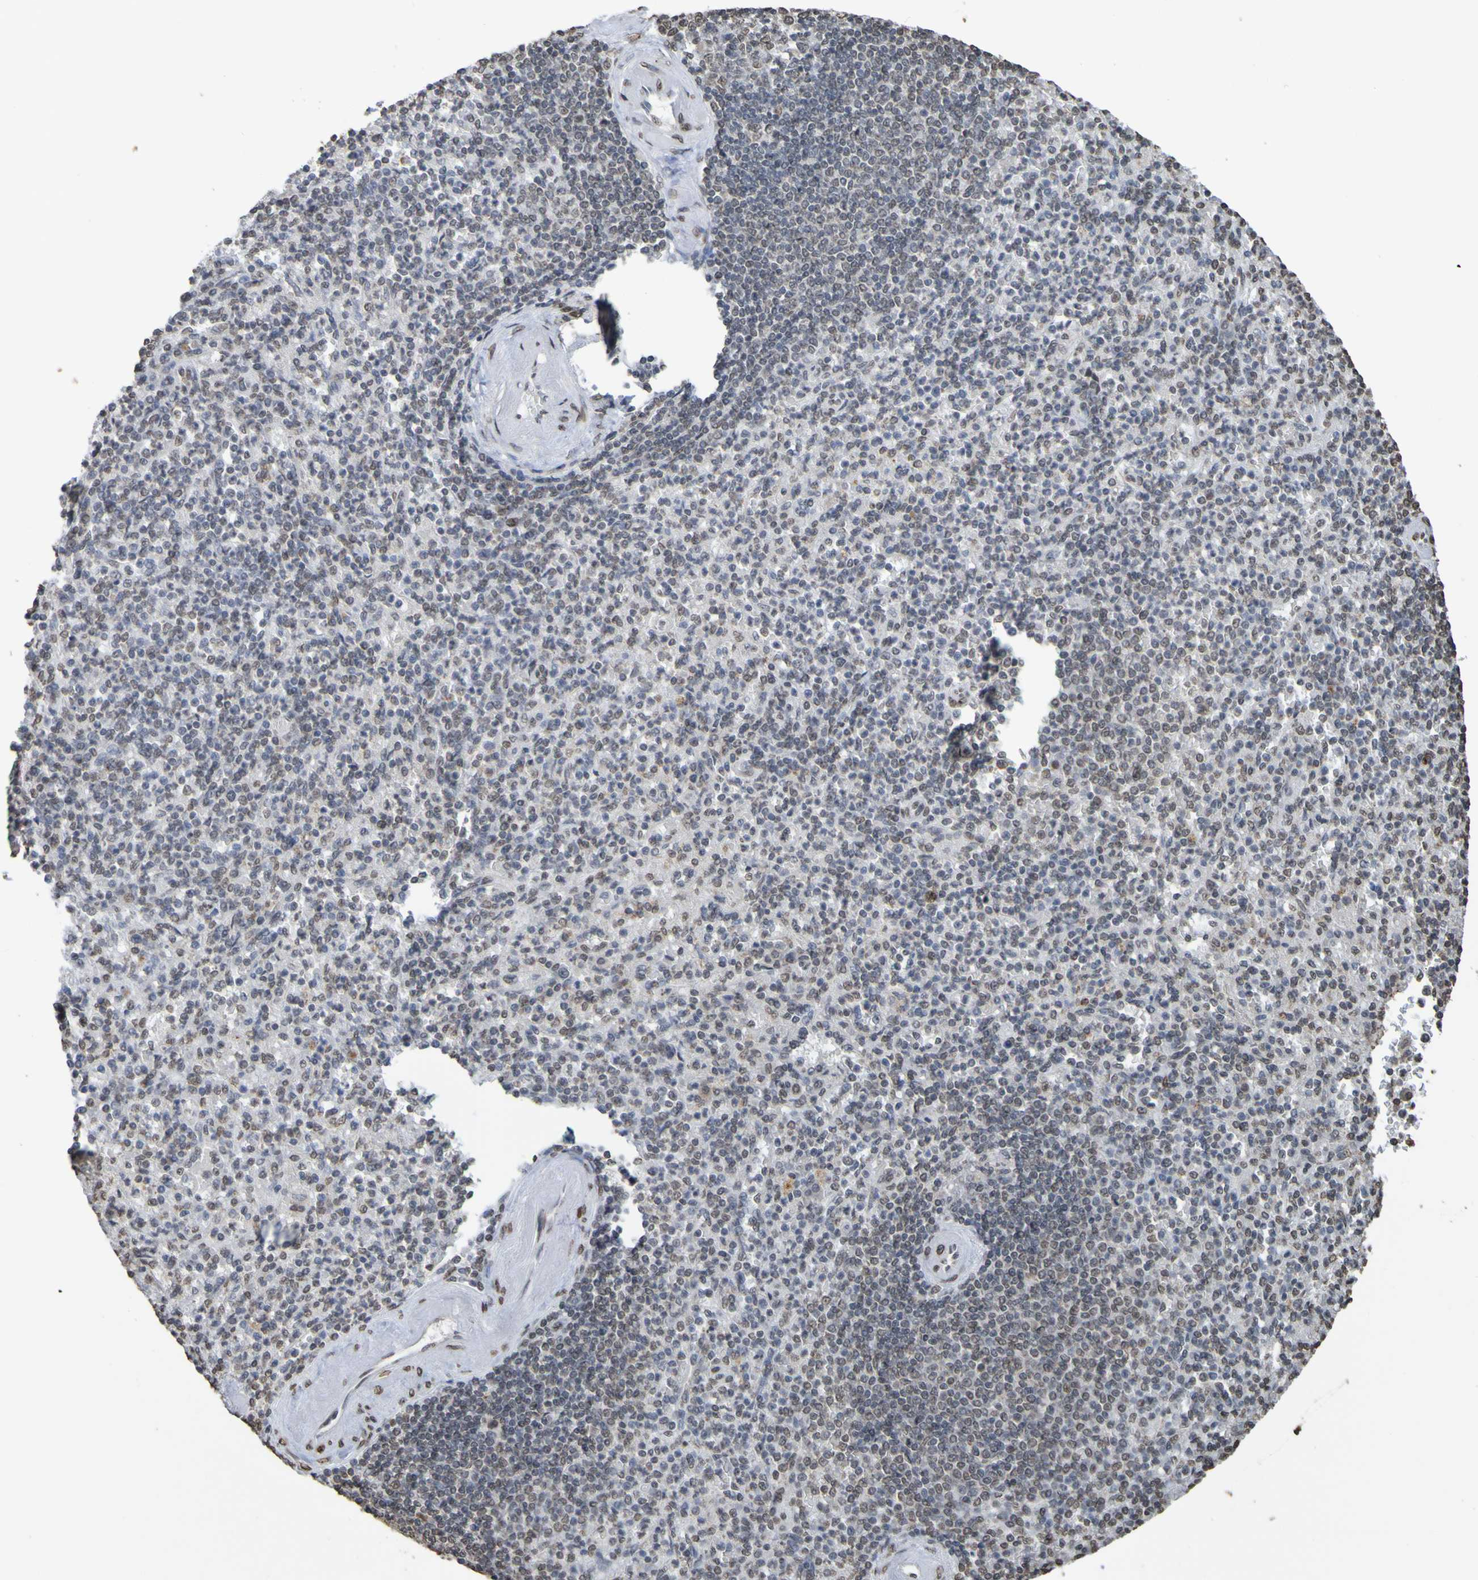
{"staining": {"intensity": "negative", "quantity": "none", "location": "none"}, "tissue": "spleen", "cell_type": "Cells in red pulp", "image_type": "normal", "snomed": [{"axis": "morphology", "description": "Normal tissue, NOS"}, {"axis": "topography", "description": "Spleen"}], "caption": "High magnification brightfield microscopy of normal spleen stained with DAB (brown) and counterstained with hematoxylin (blue): cells in red pulp show no significant positivity.", "gene": "ALKBH2", "patient": {"sex": "female", "age": 74}}